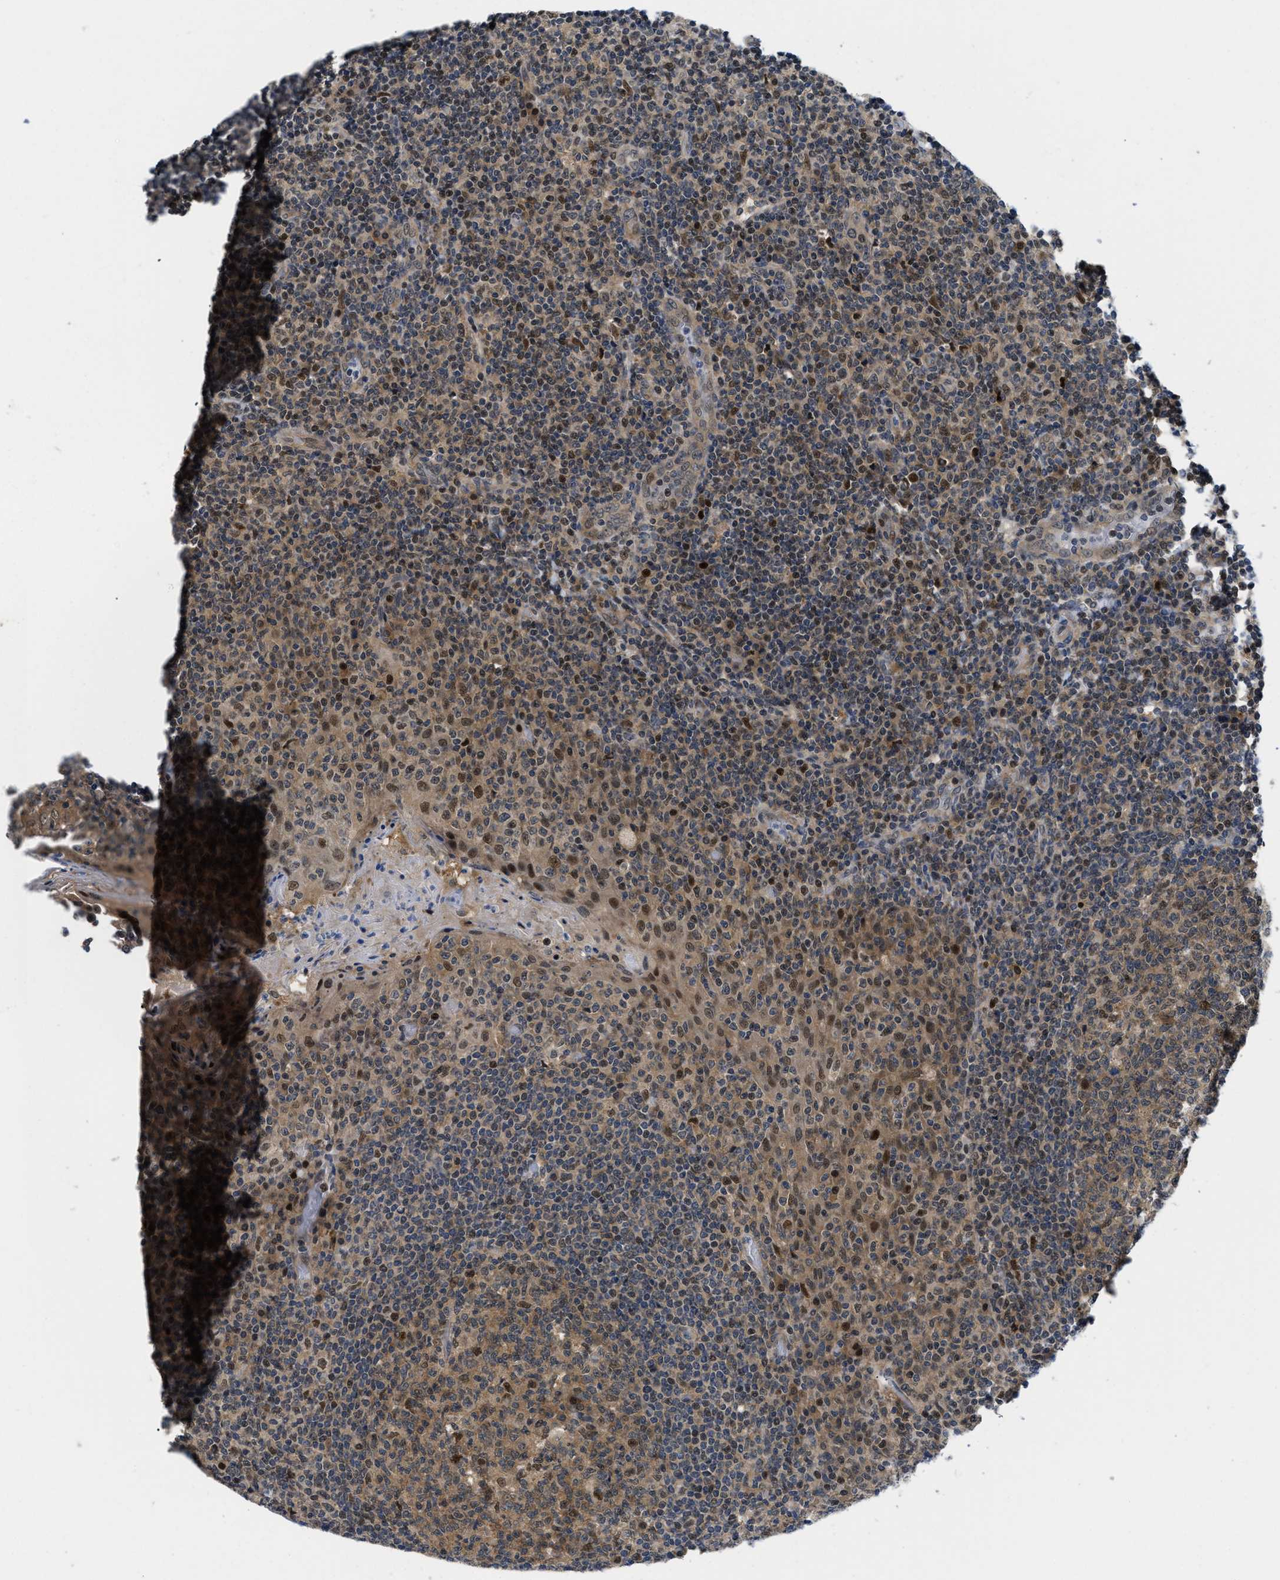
{"staining": {"intensity": "moderate", "quantity": ">75%", "location": "cytoplasmic/membranous,nuclear"}, "tissue": "tonsil", "cell_type": "Germinal center cells", "image_type": "normal", "snomed": [{"axis": "morphology", "description": "Normal tissue, NOS"}, {"axis": "topography", "description": "Tonsil"}], "caption": "Approximately >75% of germinal center cells in normal human tonsil exhibit moderate cytoplasmic/membranous,nuclear protein positivity as visualized by brown immunohistochemical staining.", "gene": "SLC29A2", "patient": {"sex": "female", "age": 19}}